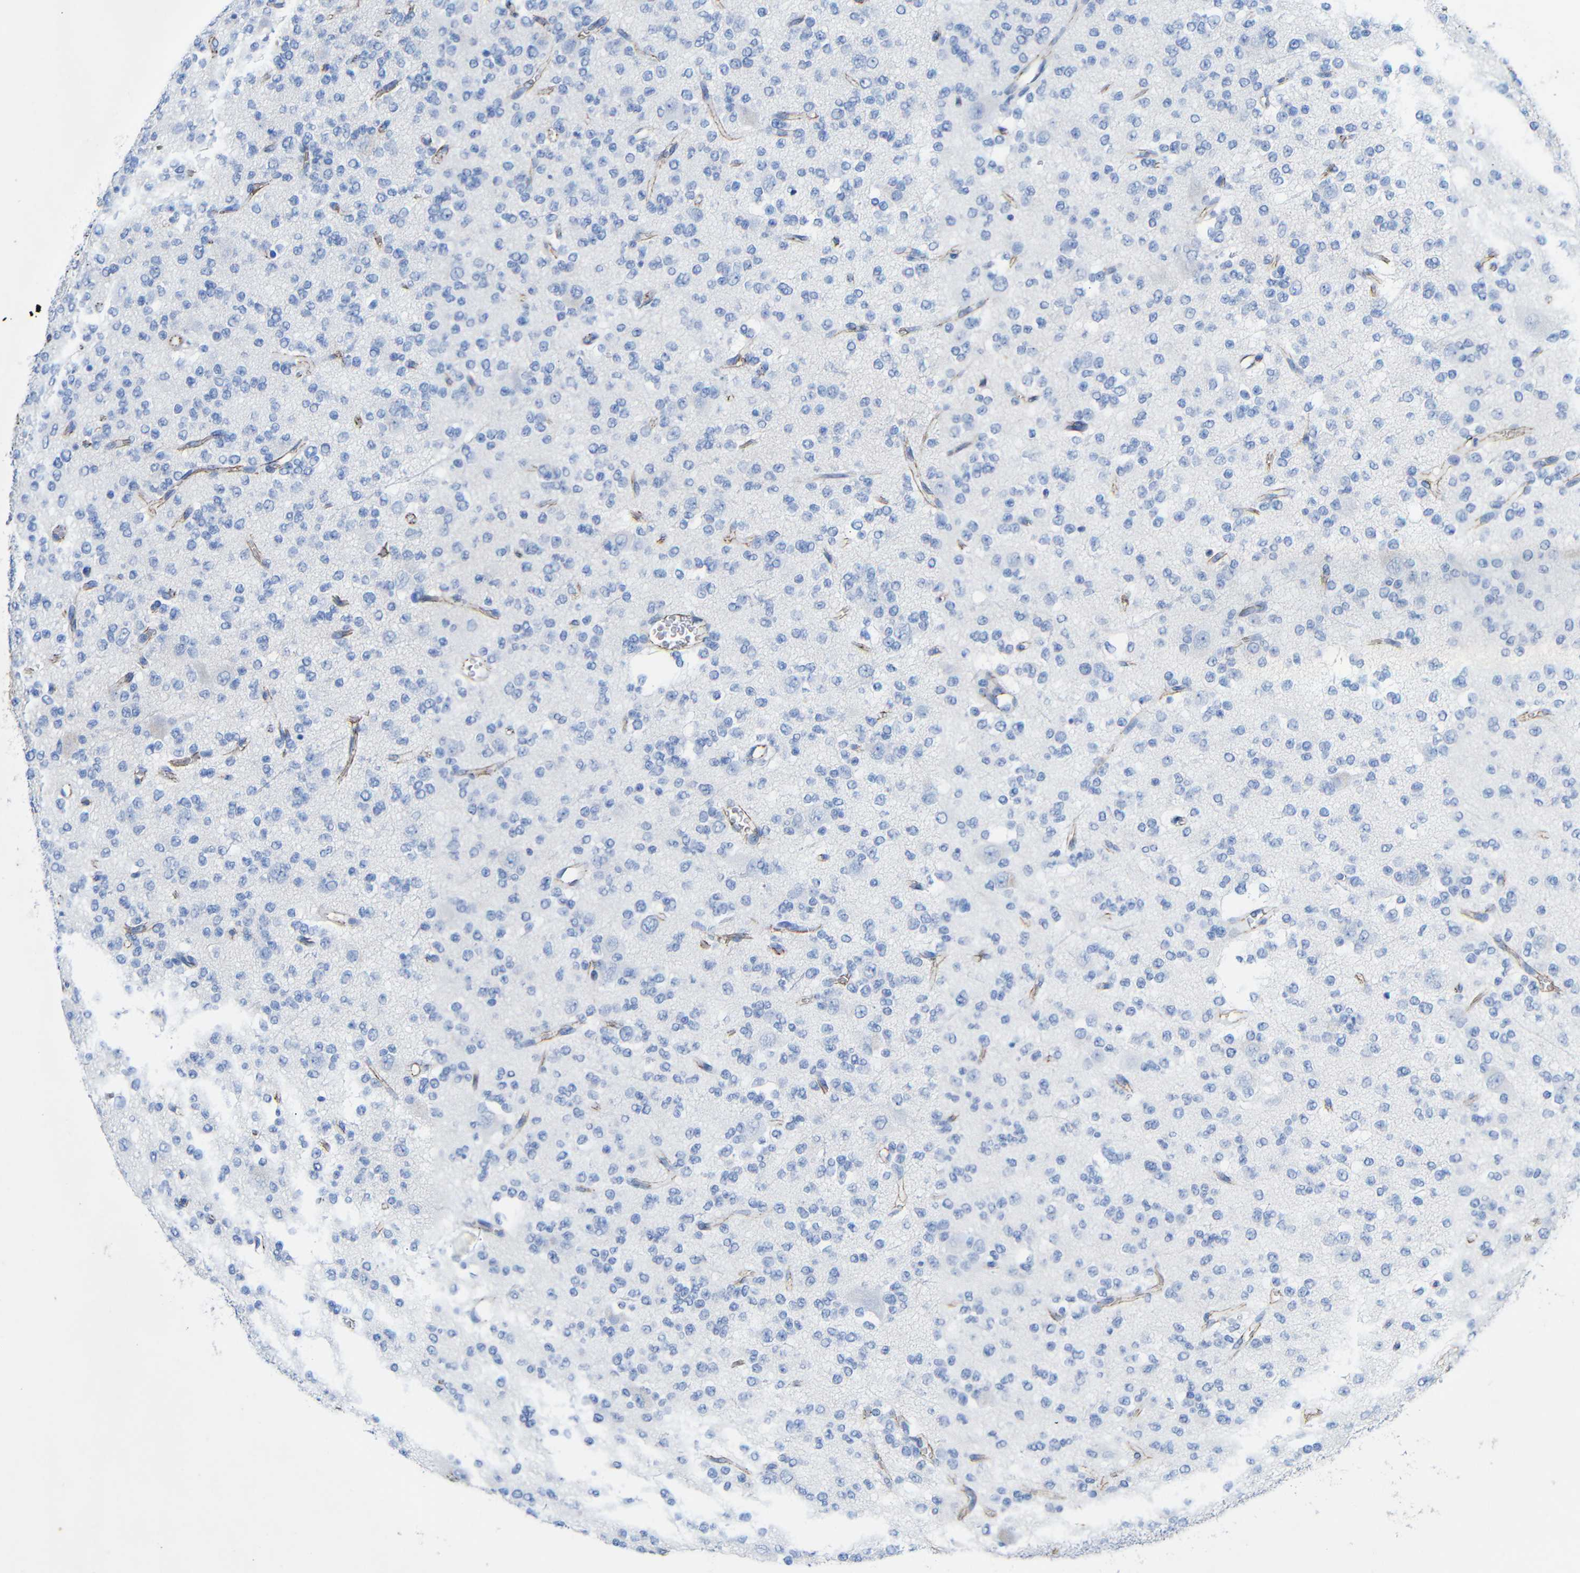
{"staining": {"intensity": "negative", "quantity": "none", "location": "none"}, "tissue": "glioma", "cell_type": "Tumor cells", "image_type": "cancer", "snomed": [{"axis": "morphology", "description": "Glioma, malignant, Low grade"}, {"axis": "topography", "description": "Brain"}], "caption": "This is an immunohistochemistry (IHC) photomicrograph of low-grade glioma (malignant). There is no expression in tumor cells.", "gene": "CGNL1", "patient": {"sex": "male", "age": 38}}